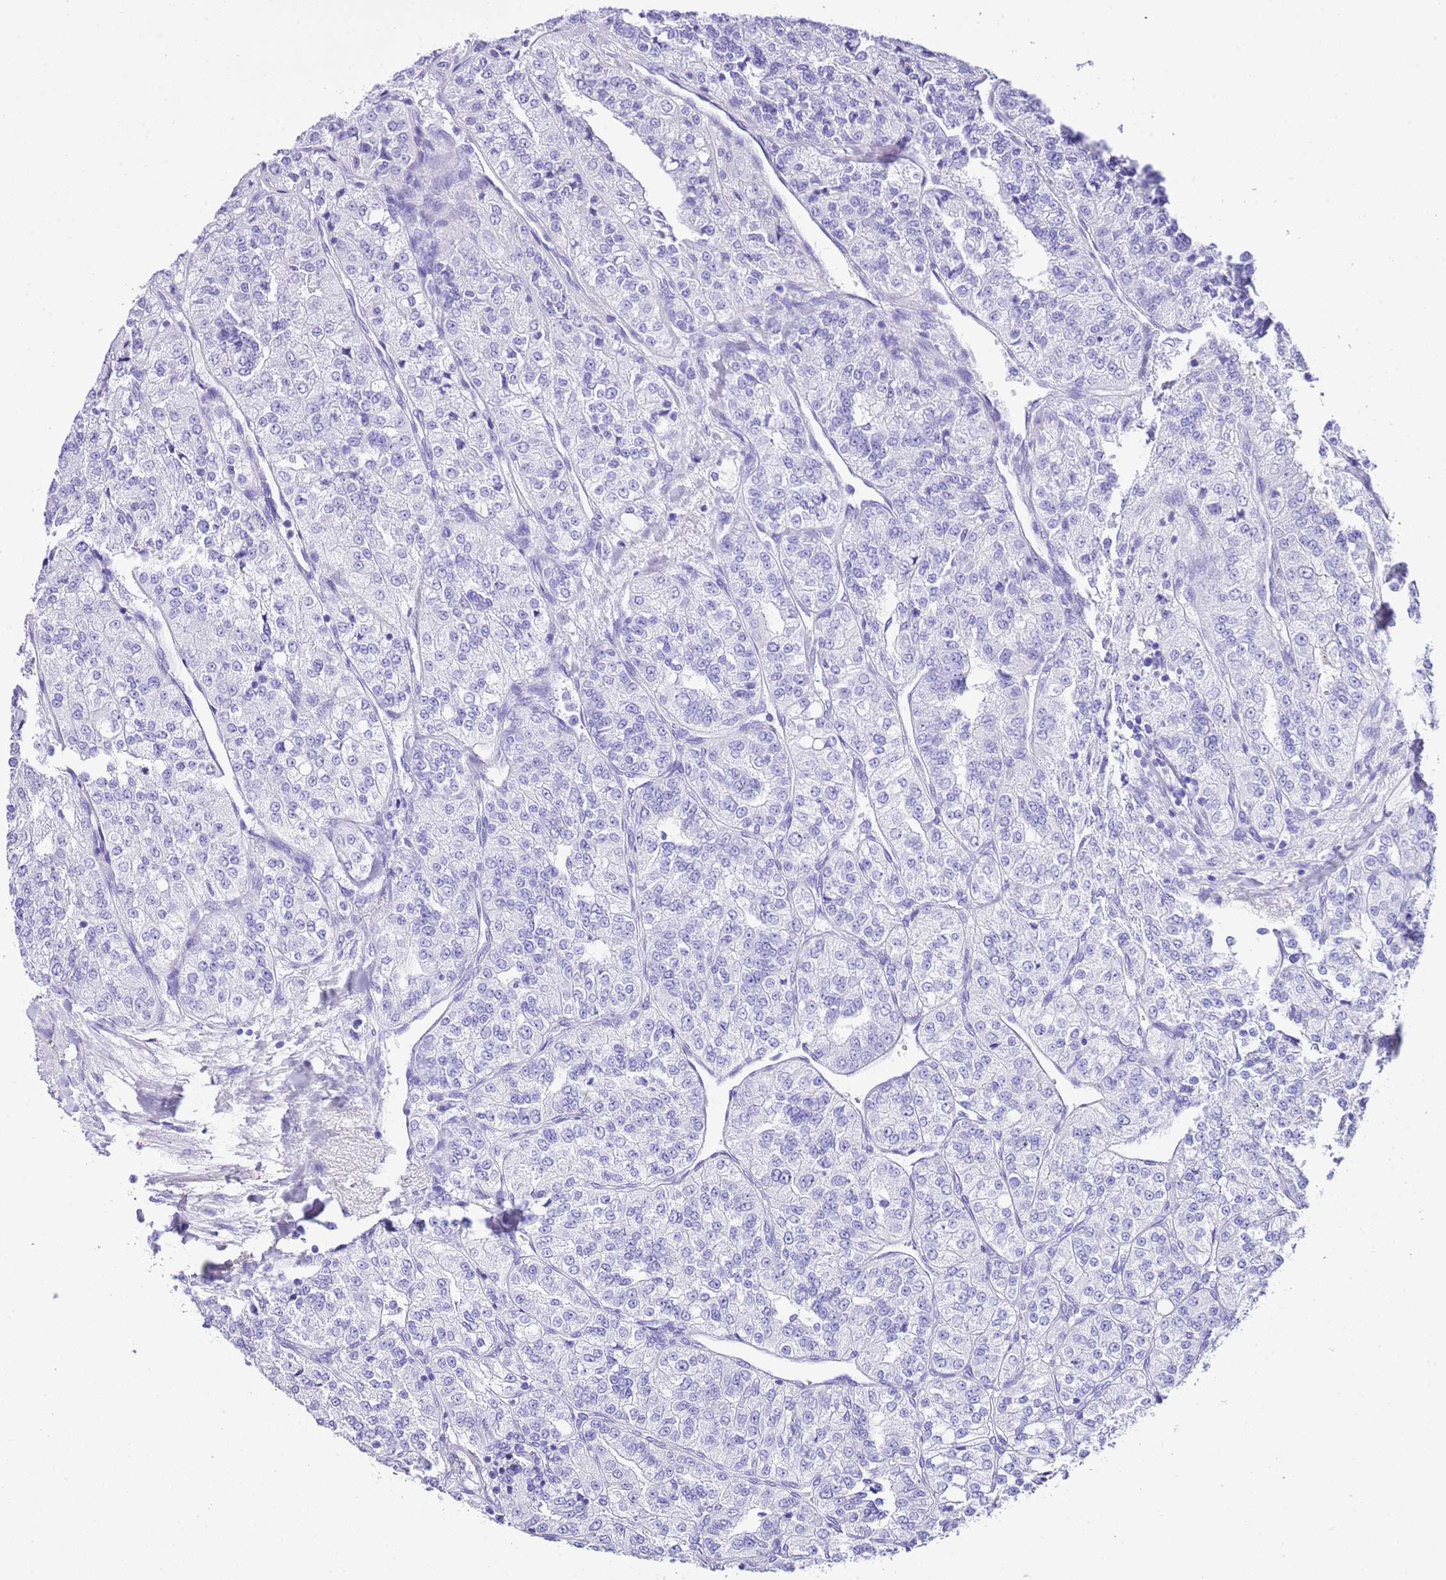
{"staining": {"intensity": "negative", "quantity": "none", "location": "none"}, "tissue": "renal cancer", "cell_type": "Tumor cells", "image_type": "cancer", "snomed": [{"axis": "morphology", "description": "Adenocarcinoma, NOS"}, {"axis": "topography", "description": "Kidney"}], "caption": "There is no significant positivity in tumor cells of renal cancer (adenocarcinoma).", "gene": "KCNC1", "patient": {"sex": "female", "age": 63}}